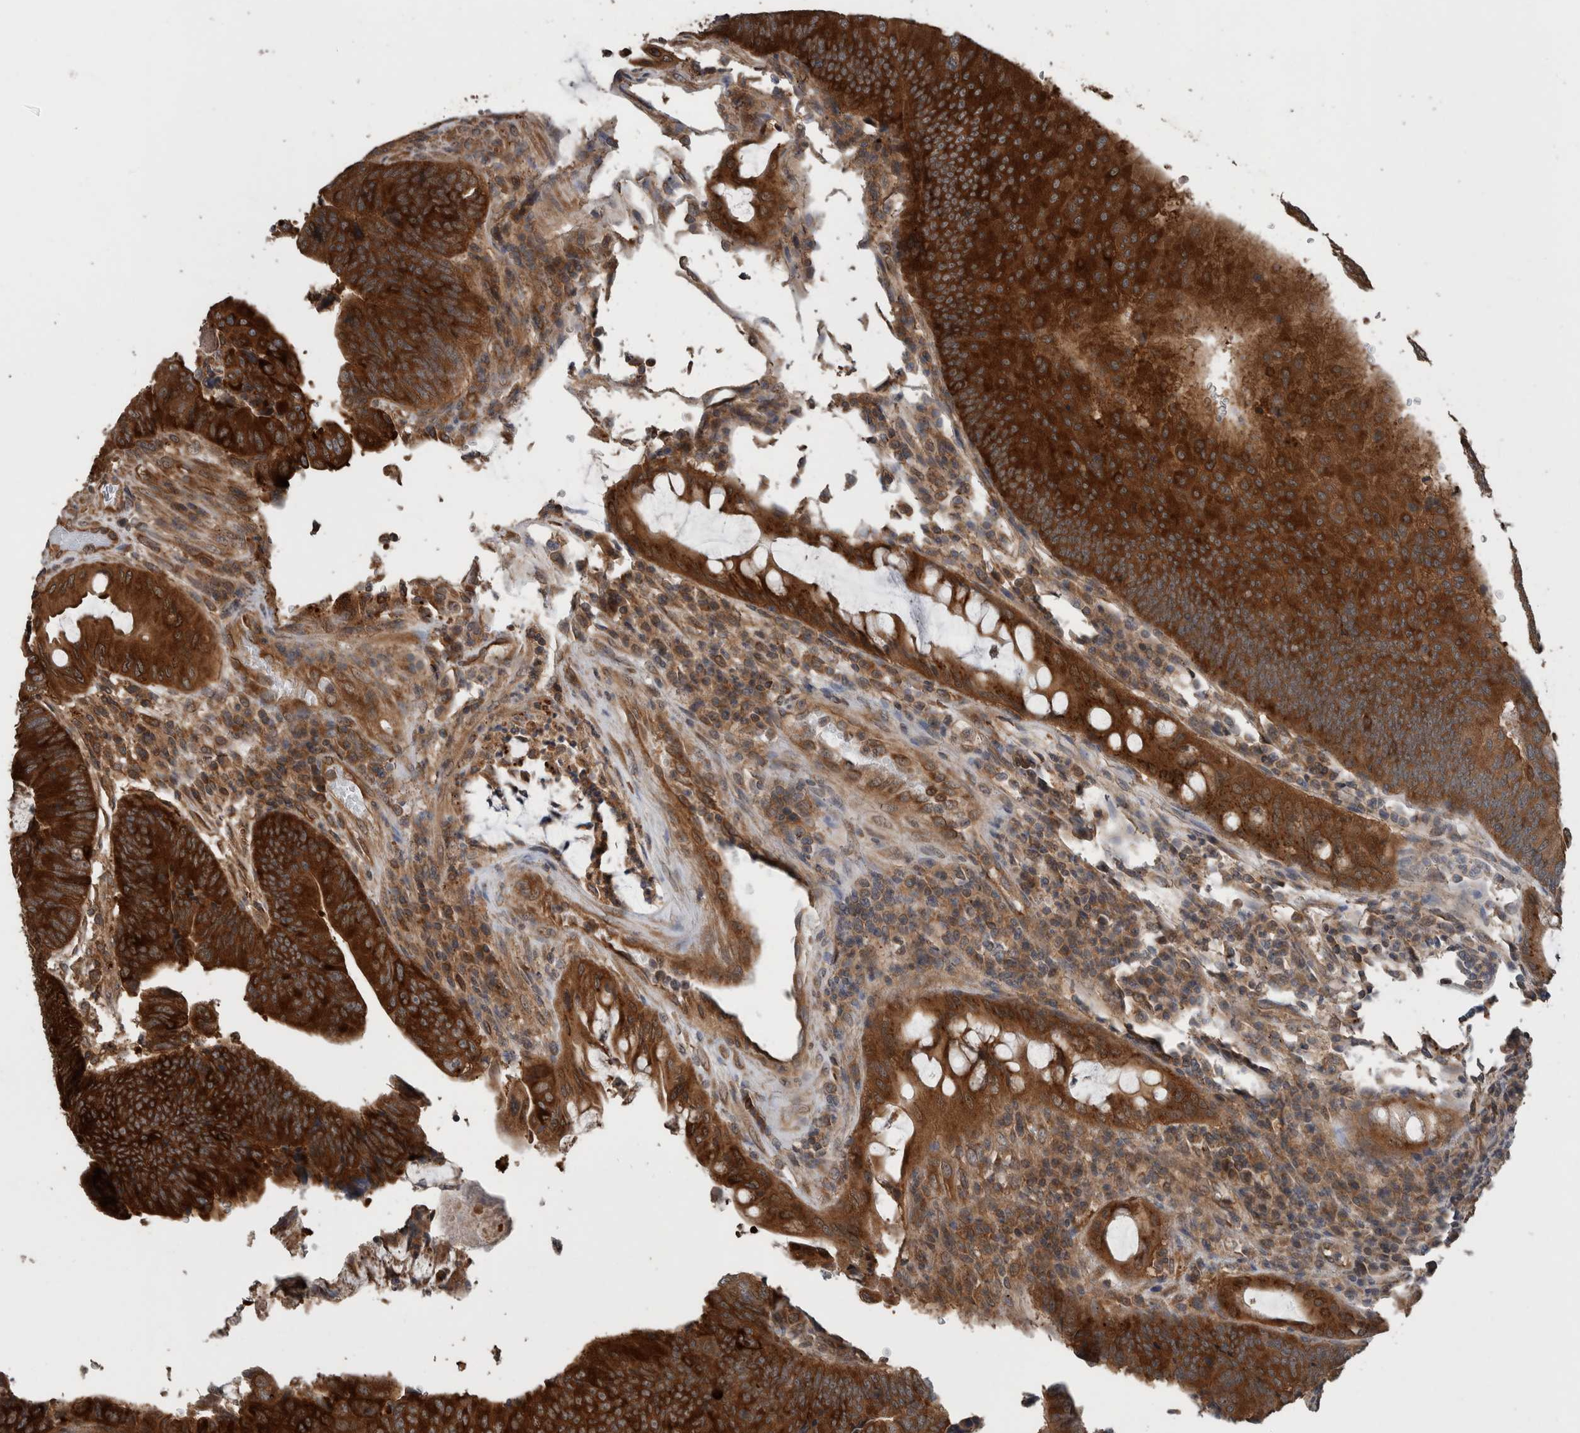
{"staining": {"intensity": "strong", "quantity": ">75%", "location": "cytoplasmic/membranous"}, "tissue": "colorectal cancer", "cell_type": "Tumor cells", "image_type": "cancer", "snomed": [{"axis": "morphology", "description": "Adenocarcinoma, NOS"}, {"axis": "topography", "description": "Colon"}], "caption": "High-magnification brightfield microscopy of colorectal cancer (adenocarcinoma) stained with DAB (3,3'-diaminobenzidine) (brown) and counterstained with hematoxylin (blue). tumor cells exhibit strong cytoplasmic/membranous expression is appreciated in approximately>75% of cells.", "gene": "RIOK3", "patient": {"sex": "female", "age": 67}}